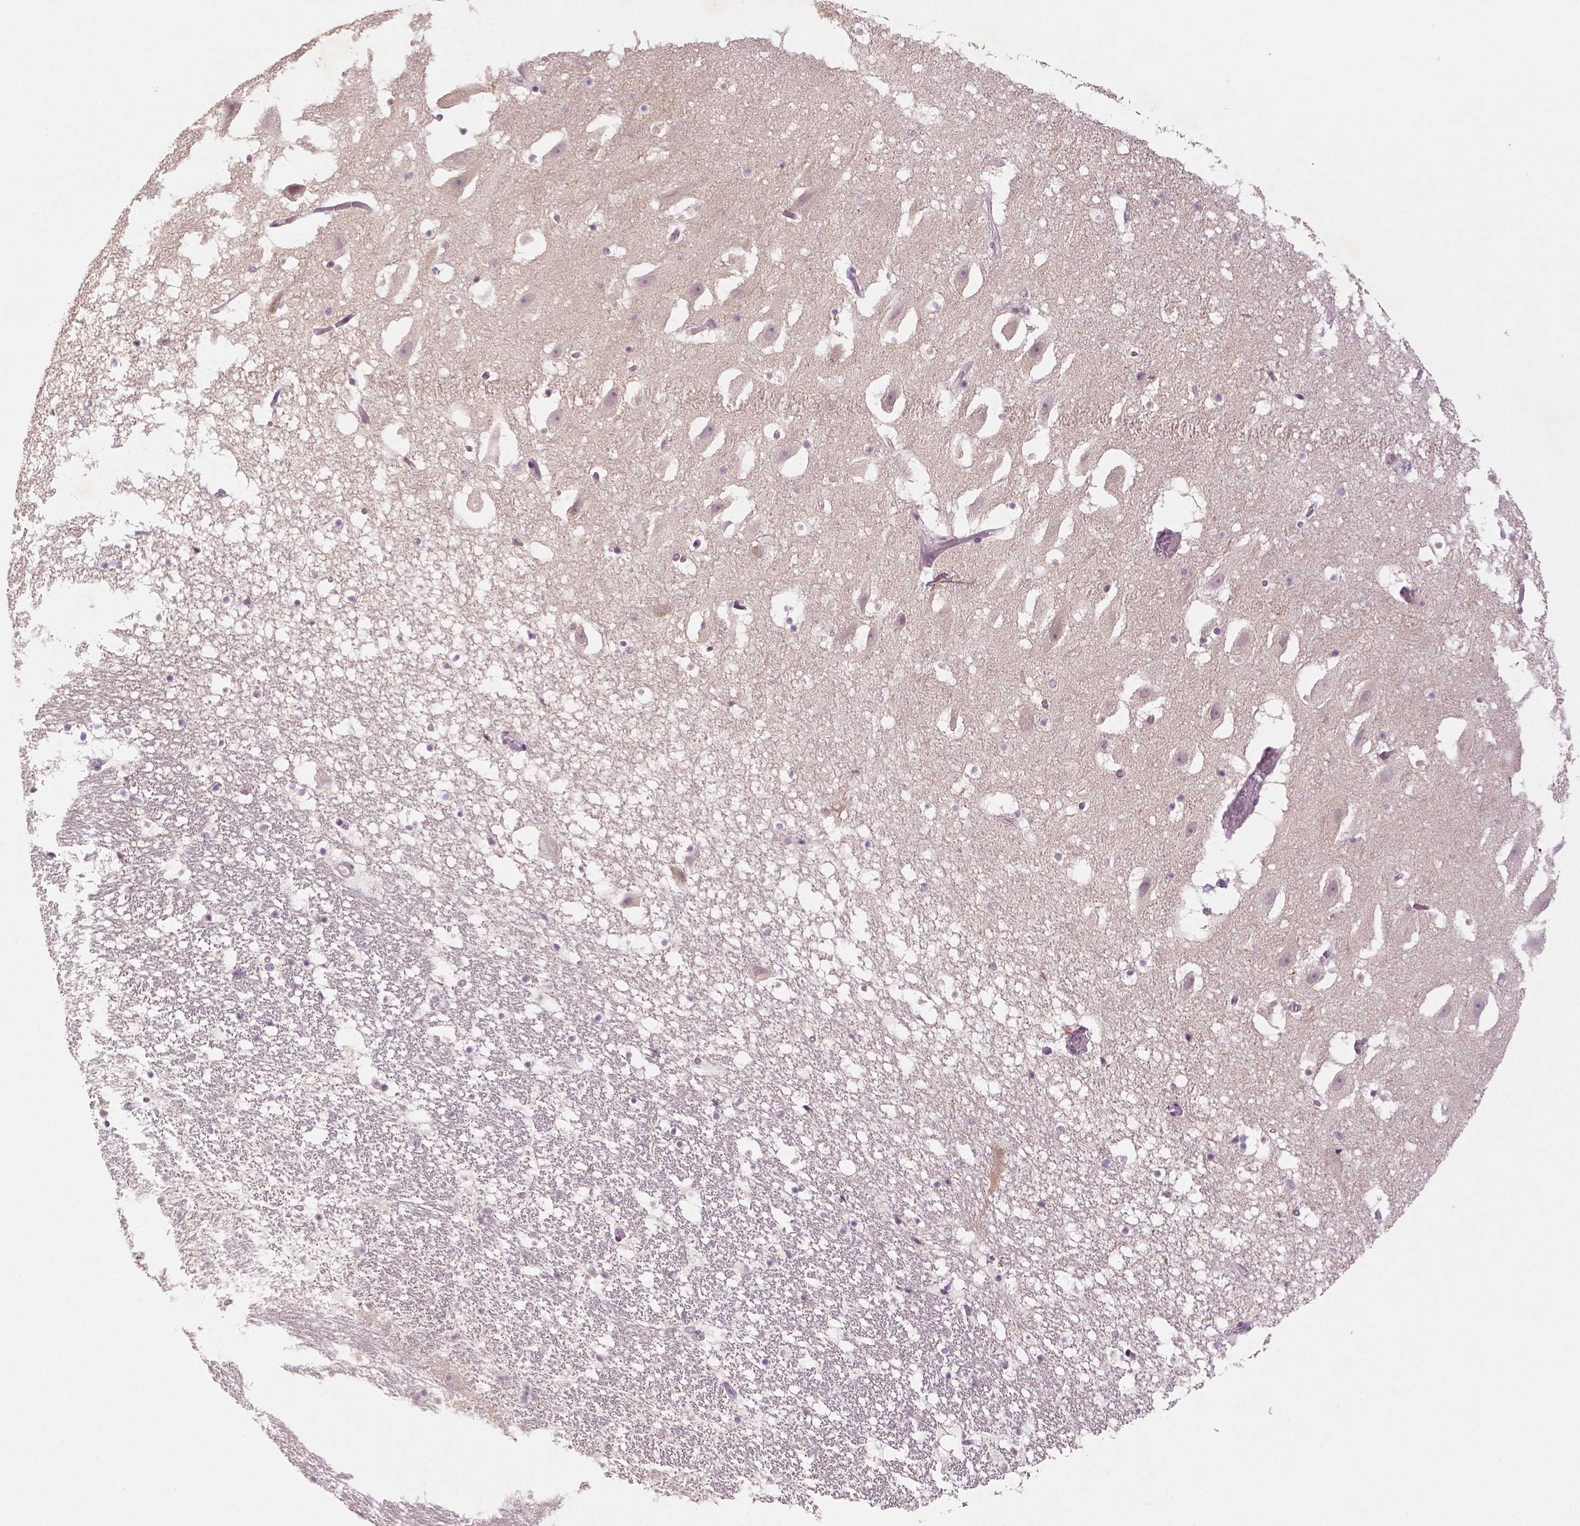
{"staining": {"intensity": "negative", "quantity": "none", "location": "none"}, "tissue": "hippocampus", "cell_type": "Glial cells", "image_type": "normal", "snomed": [{"axis": "morphology", "description": "Normal tissue, NOS"}, {"axis": "topography", "description": "Hippocampus"}], "caption": "A micrograph of human hippocampus is negative for staining in glial cells. (DAB (3,3'-diaminobenzidine) IHC visualized using brightfield microscopy, high magnification).", "gene": "NLGN2", "patient": {"sex": "male", "age": 26}}